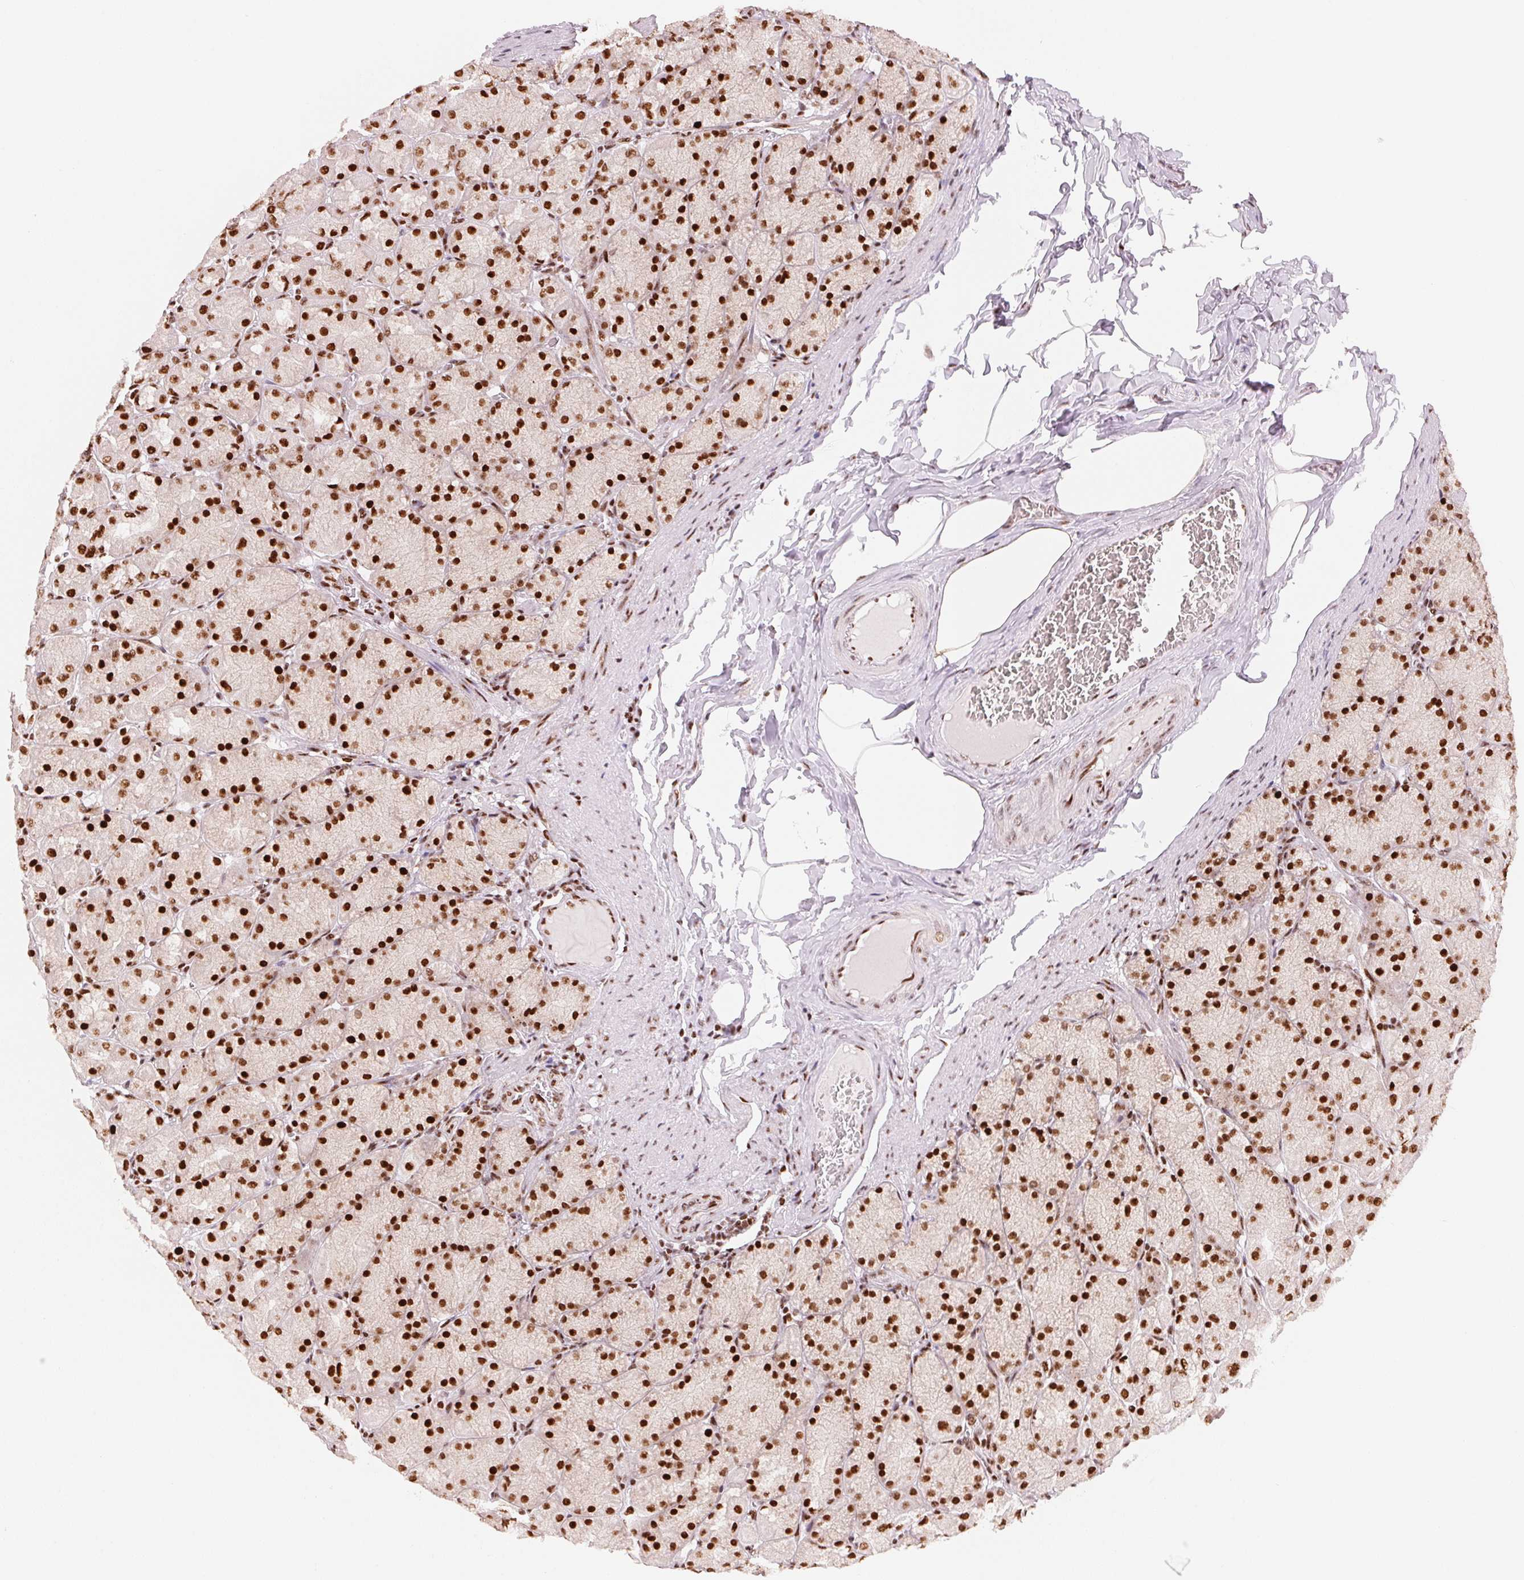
{"staining": {"intensity": "strong", "quantity": ">75%", "location": "nuclear"}, "tissue": "stomach", "cell_type": "Glandular cells", "image_type": "normal", "snomed": [{"axis": "morphology", "description": "Normal tissue, NOS"}, {"axis": "topography", "description": "Stomach, upper"}], "caption": "Strong nuclear expression is seen in about >75% of glandular cells in unremarkable stomach. (Brightfield microscopy of DAB IHC at high magnification).", "gene": "NXF1", "patient": {"sex": "female", "age": 56}}